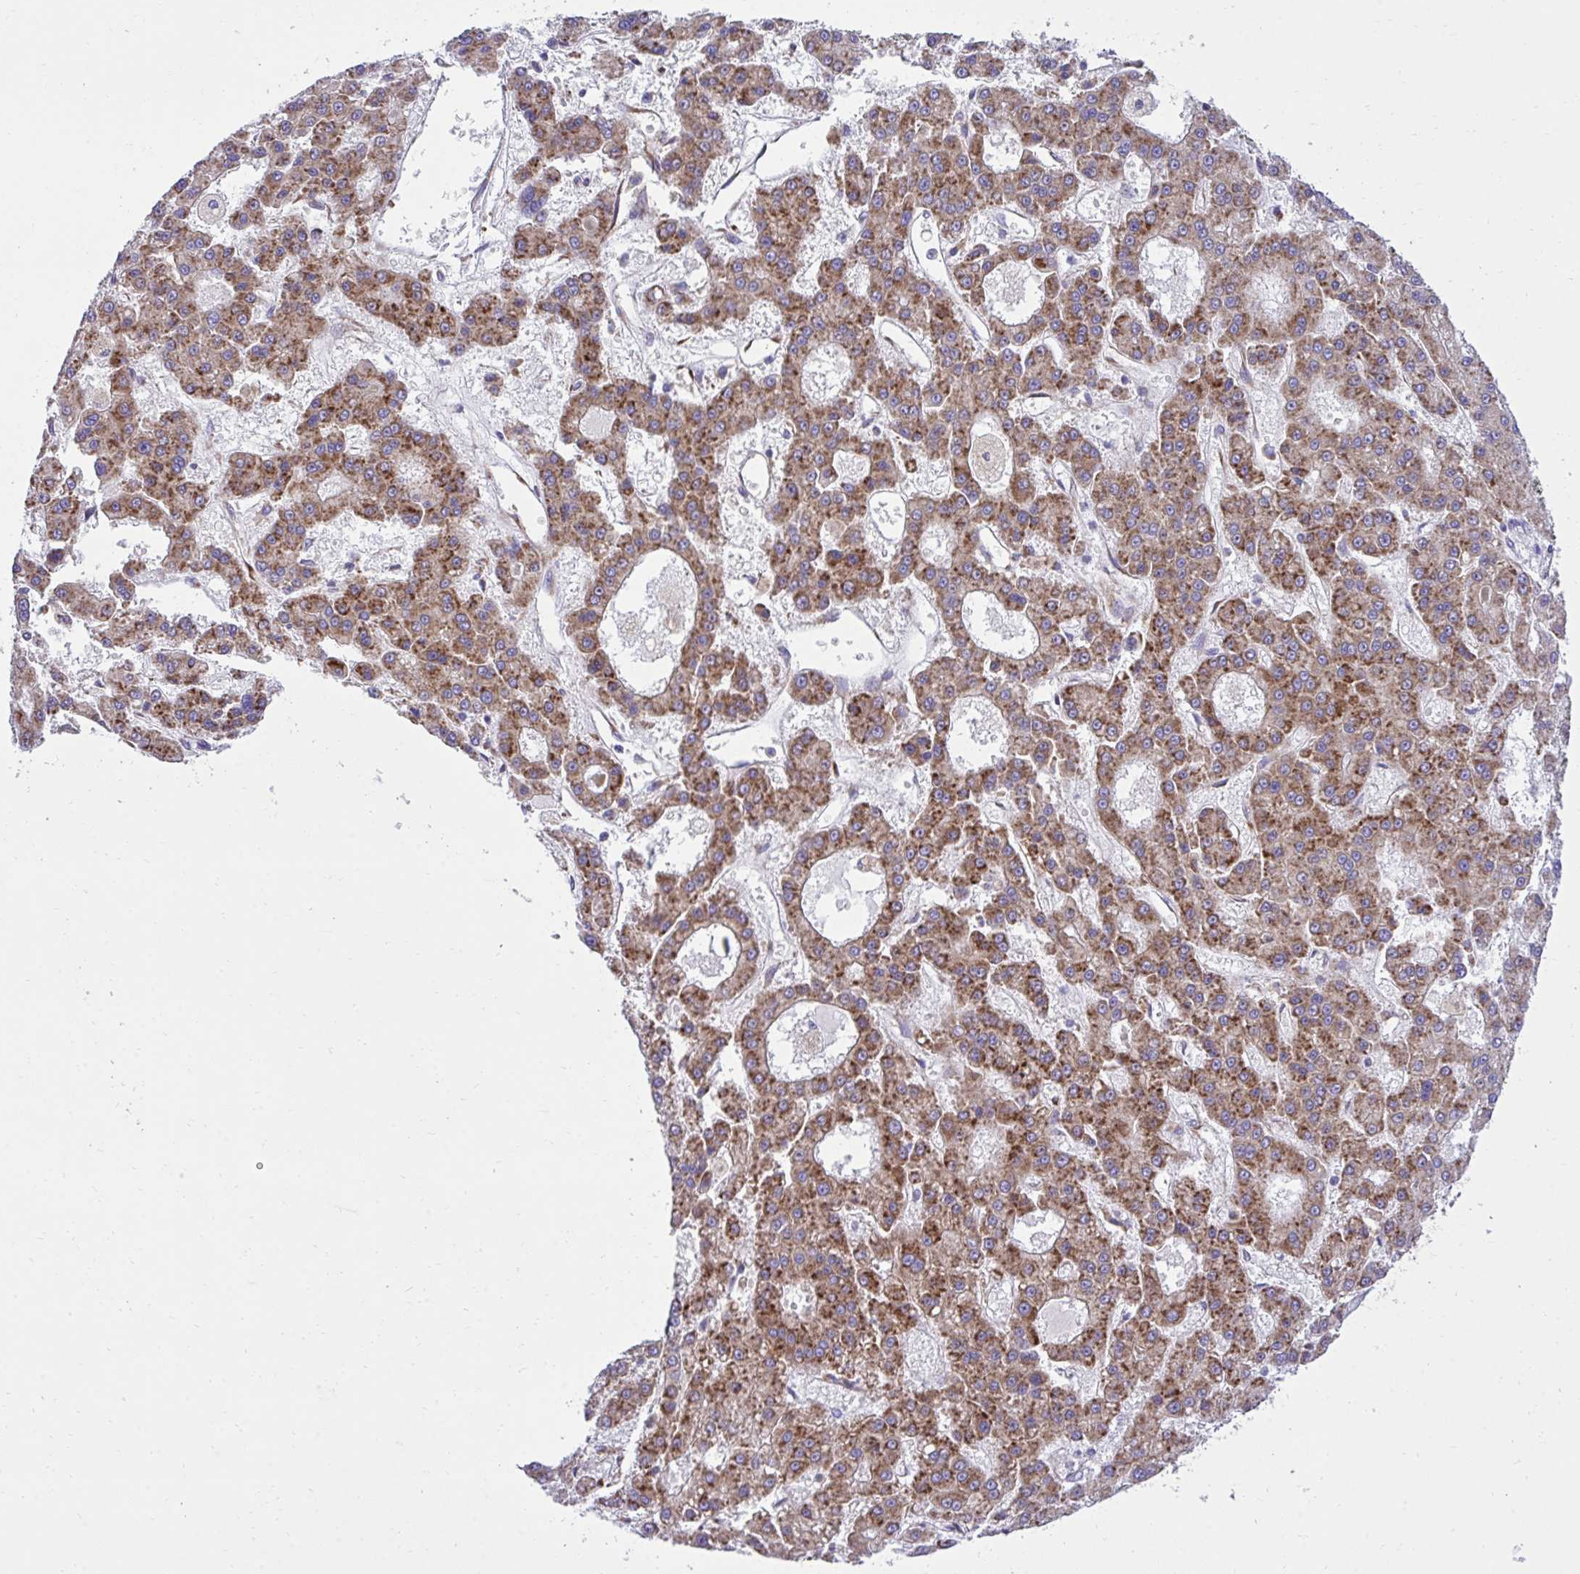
{"staining": {"intensity": "strong", "quantity": ">75%", "location": "cytoplasmic/membranous"}, "tissue": "liver cancer", "cell_type": "Tumor cells", "image_type": "cancer", "snomed": [{"axis": "morphology", "description": "Carcinoma, Hepatocellular, NOS"}, {"axis": "topography", "description": "Liver"}], "caption": "This photomicrograph exhibits hepatocellular carcinoma (liver) stained with immunohistochemistry (IHC) to label a protein in brown. The cytoplasmic/membranous of tumor cells show strong positivity for the protein. Nuclei are counter-stained blue.", "gene": "RPS15", "patient": {"sex": "male", "age": 70}}